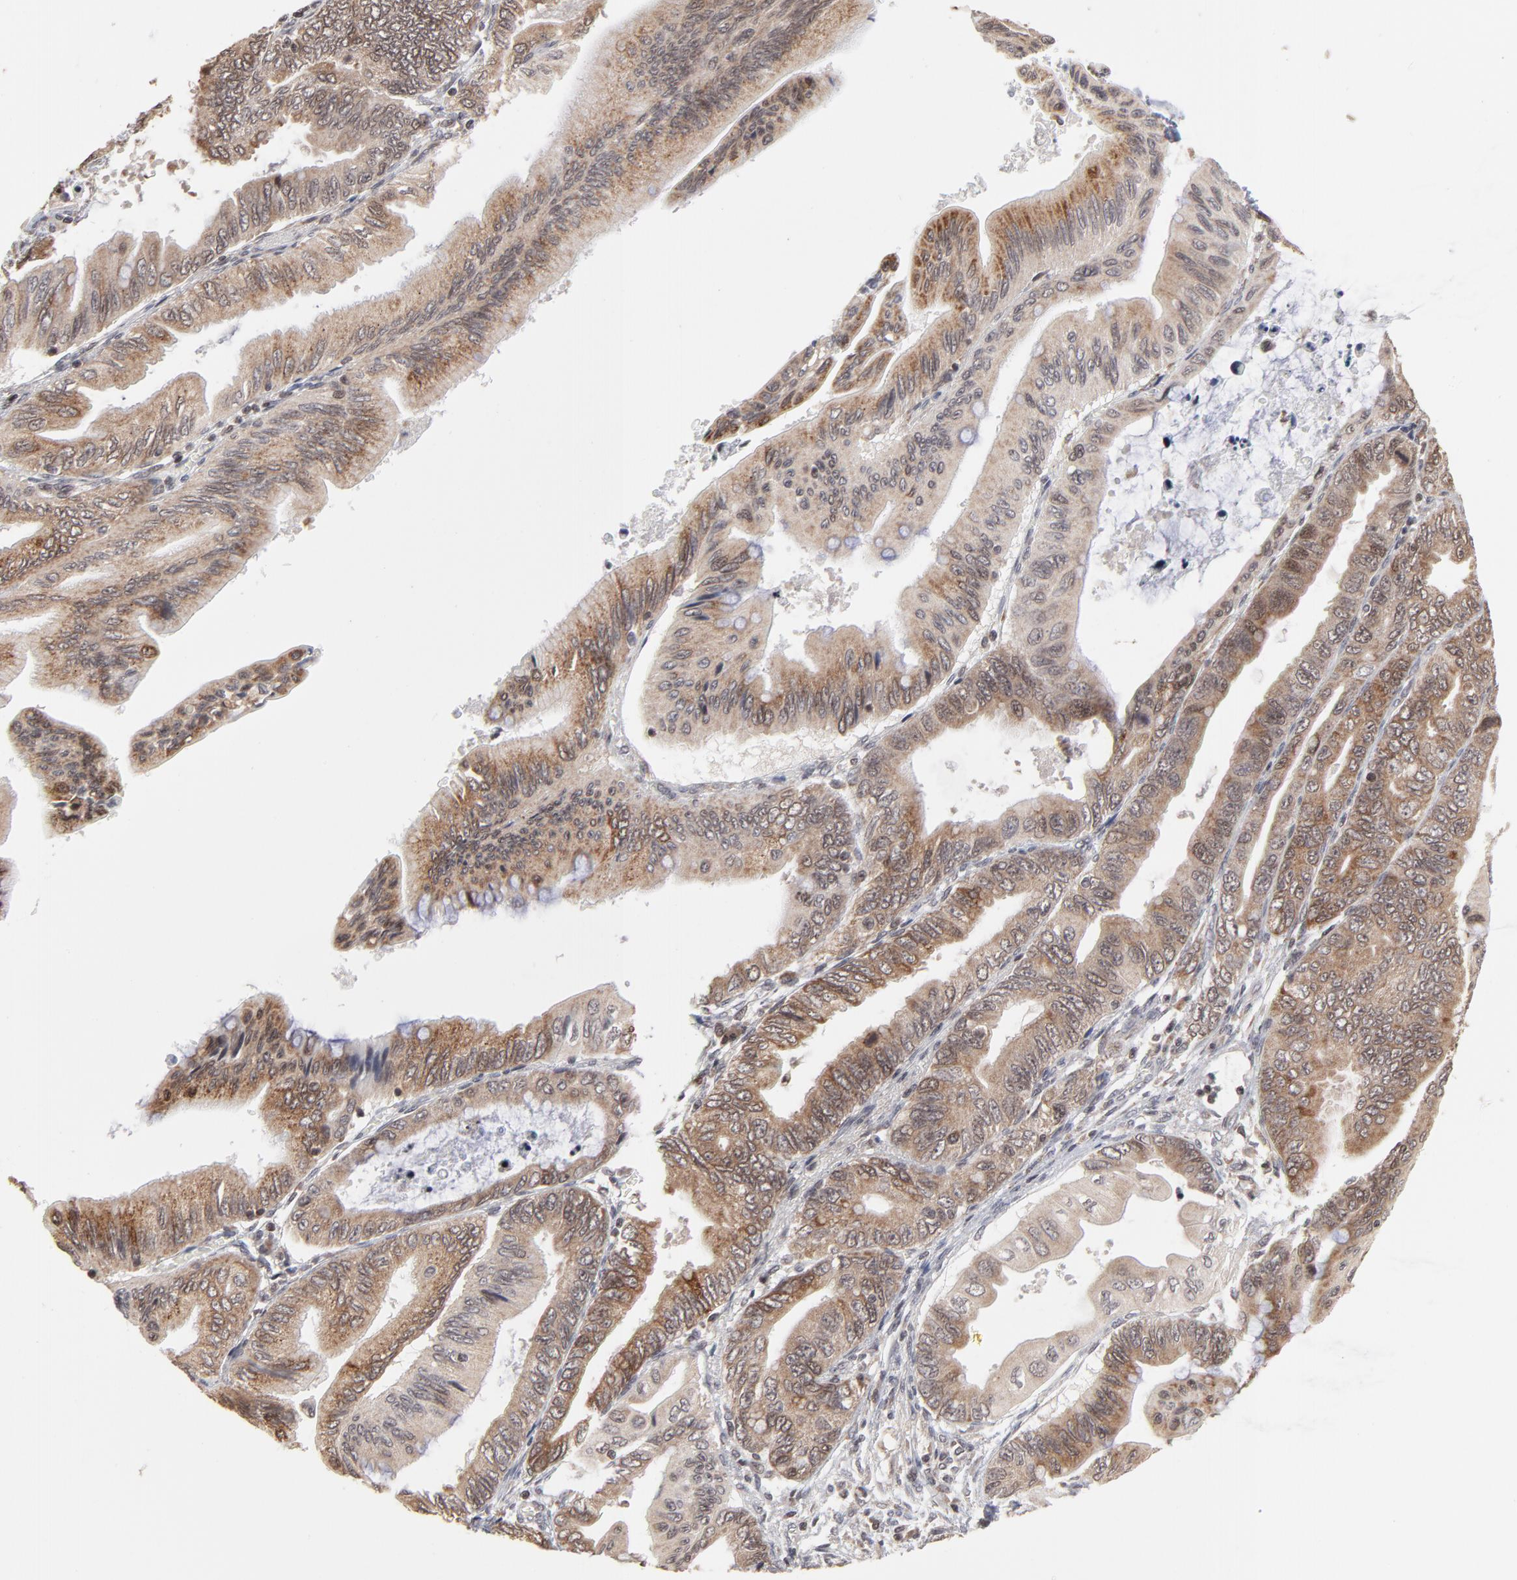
{"staining": {"intensity": "moderate", "quantity": ">75%", "location": "cytoplasmic/membranous"}, "tissue": "pancreatic cancer", "cell_type": "Tumor cells", "image_type": "cancer", "snomed": [{"axis": "morphology", "description": "Adenocarcinoma, NOS"}, {"axis": "topography", "description": "Pancreas"}], "caption": "Immunohistochemistry (DAB (3,3'-diaminobenzidine)) staining of pancreatic cancer (adenocarcinoma) shows moderate cytoplasmic/membranous protein positivity in about >75% of tumor cells.", "gene": "ARIH1", "patient": {"sex": "female", "age": 66}}